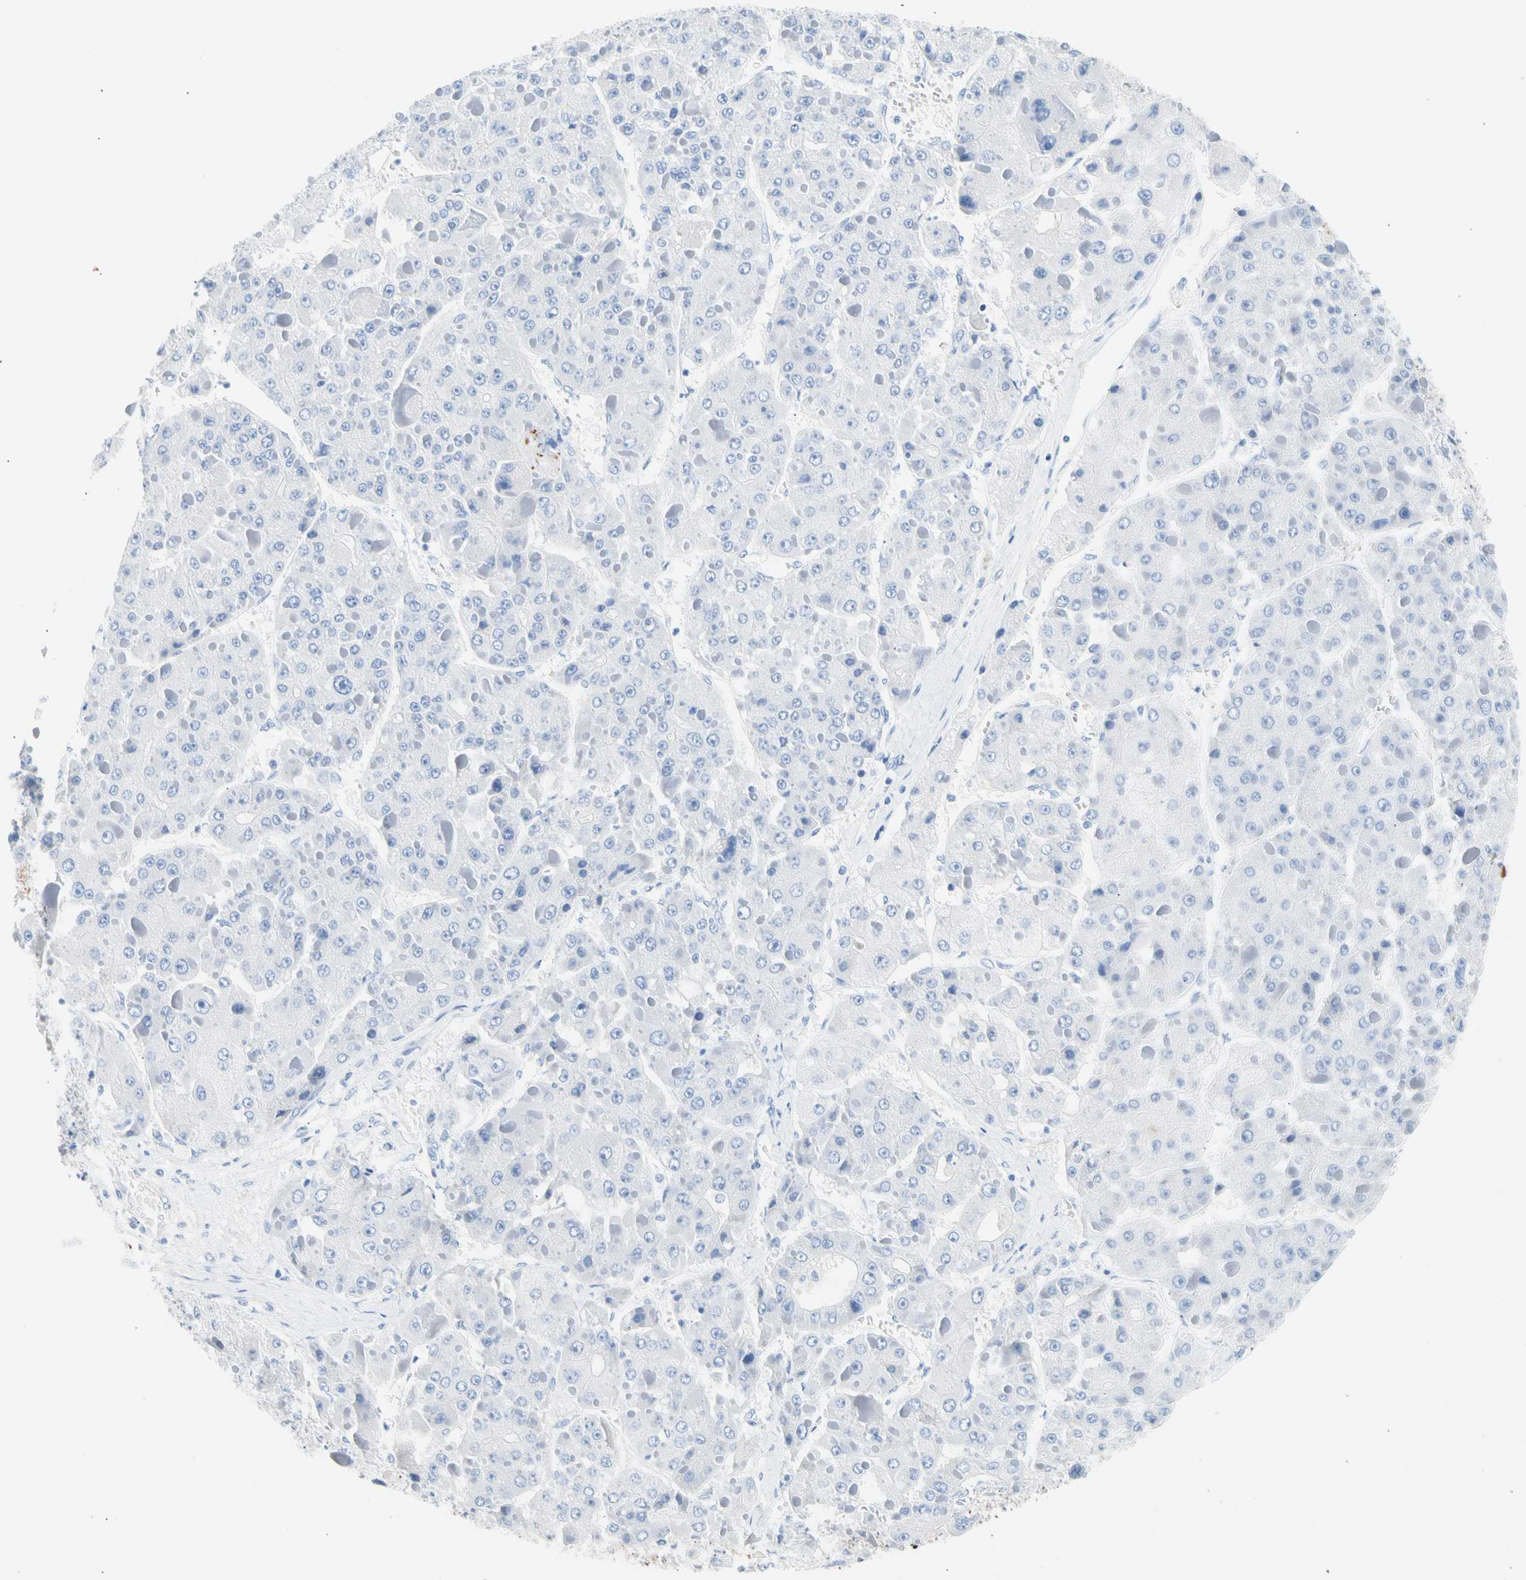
{"staining": {"intensity": "negative", "quantity": "none", "location": "none"}, "tissue": "liver cancer", "cell_type": "Tumor cells", "image_type": "cancer", "snomed": [{"axis": "morphology", "description": "Carcinoma, Hepatocellular, NOS"}, {"axis": "topography", "description": "Liver"}], "caption": "High magnification brightfield microscopy of hepatocellular carcinoma (liver) stained with DAB (brown) and counterstained with hematoxylin (blue): tumor cells show no significant expression.", "gene": "CEL", "patient": {"sex": "female", "age": 73}}